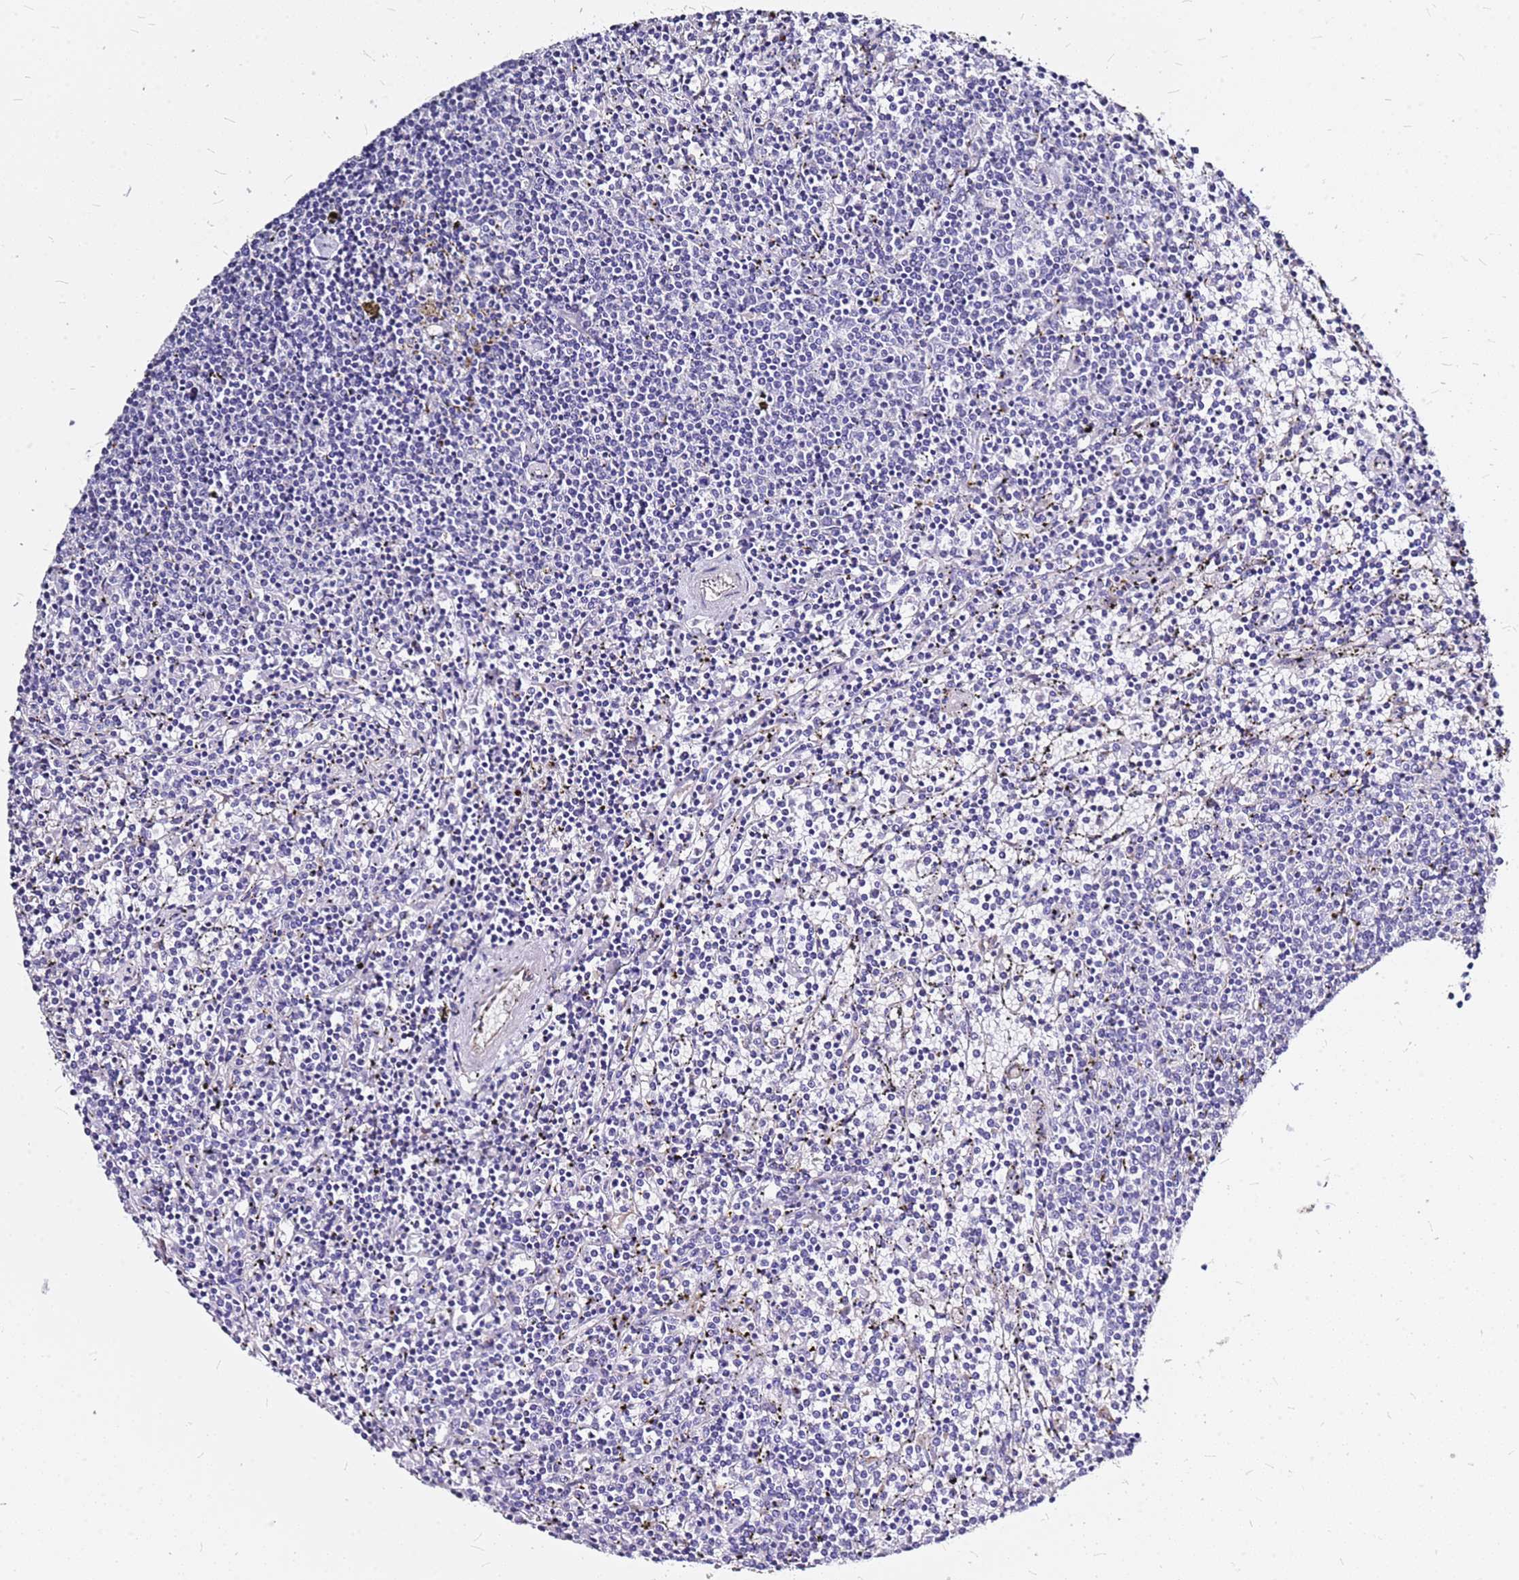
{"staining": {"intensity": "negative", "quantity": "none", "location": "none"}, "tissue": "lymphoma", "cell_type": "Tumor cells", "image_type": "cancer", "snomed": [{"axis": "morphology", "description": "Malignant lymphoma, non-Hodgkin's type, Low grade"}, {"axis": "topography", "description": "Spleen"}], "caption": "Micrograph shows no protein positivity in tumor cells of low-grade malignant lymphoma, non-Hodgkin's type tissue.", "gene": "CASD1", "patient": {"sex": "female", "age": 50}}